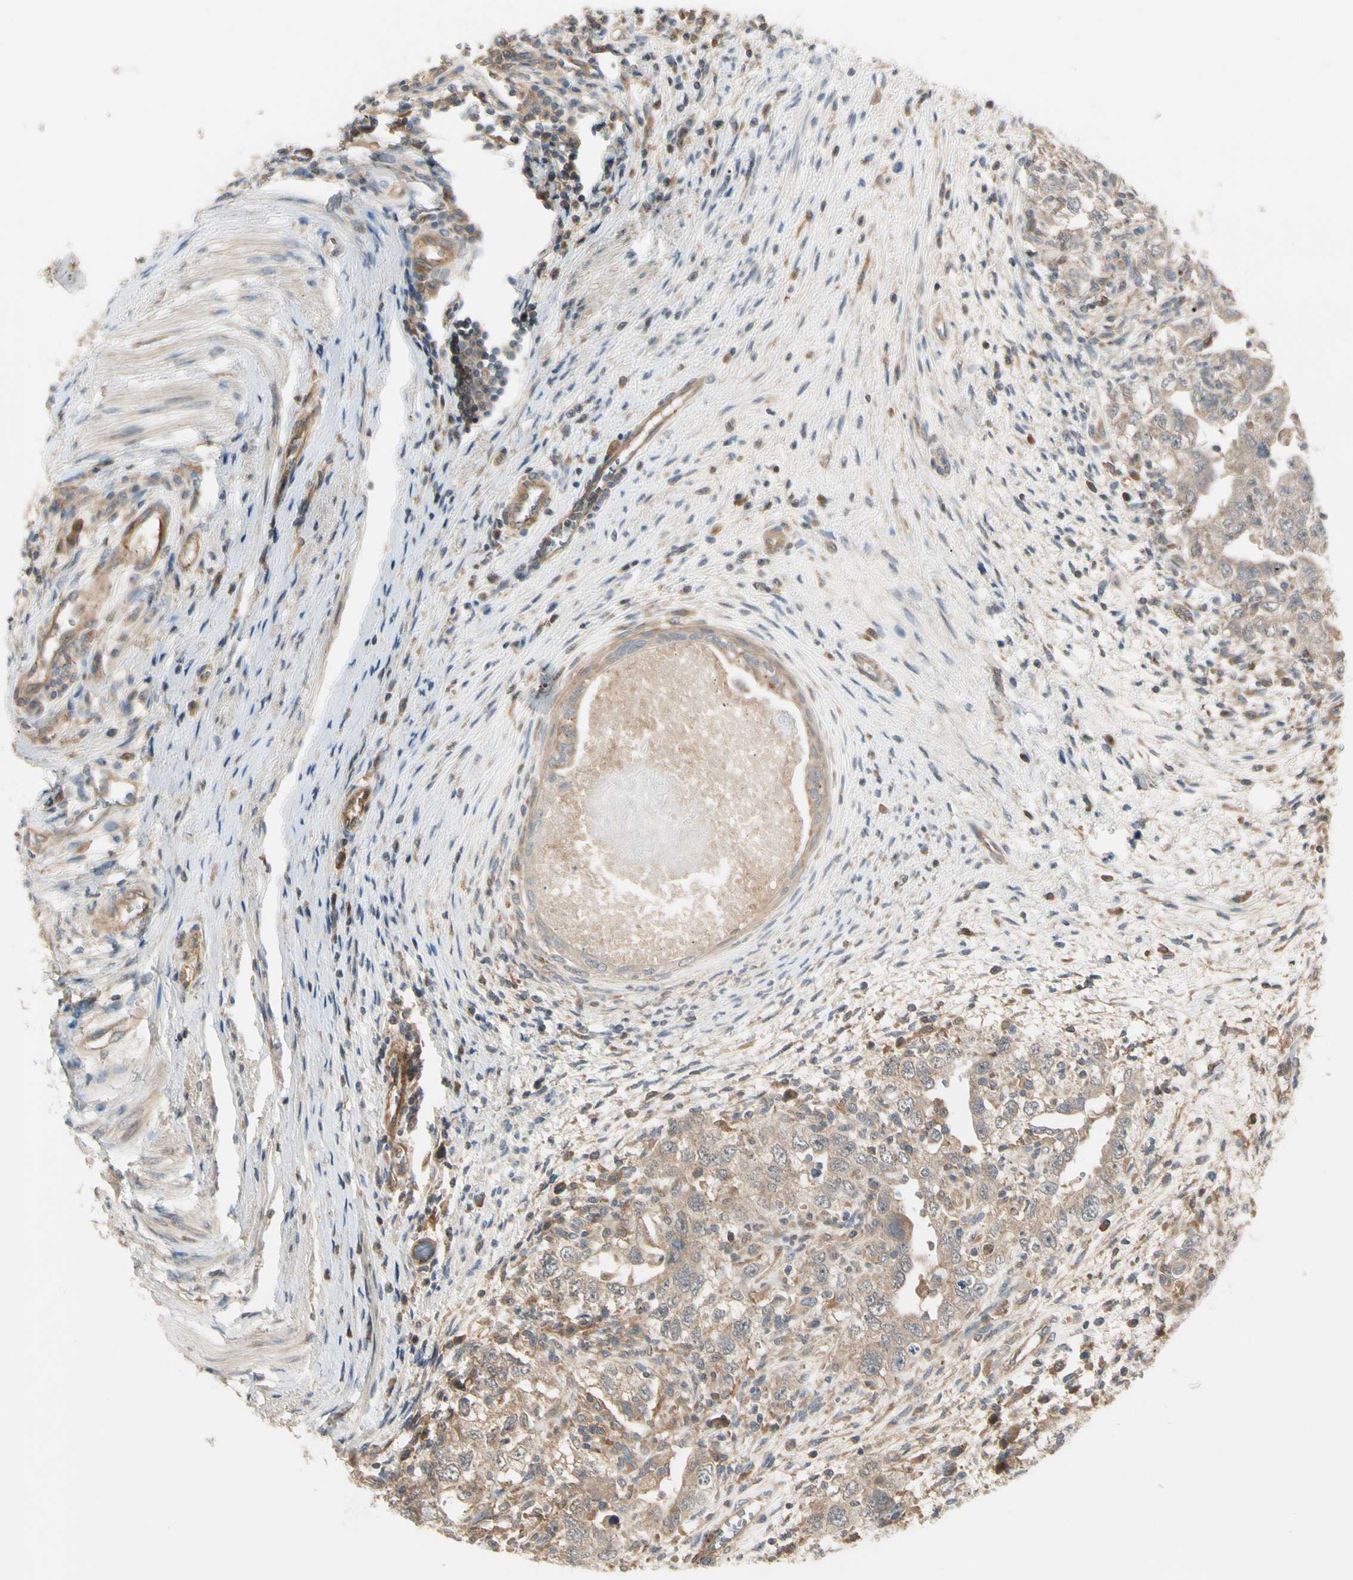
{"staining": {"intensity": "moderate", "quantity": ">75%", "location": "cytoplasmic/membranous"}, "tissue": "testis cancer", "cell_type": "Tumor cells", "image_type": "cancer", "snomed": [{"axis": "morphology", "description": "Carcinoma, Embryonal, NOS"}, {"axis": "topography", "description": "Testis"}], "caption": "Immunohistochemistry micrograph of neoplastic tissue: human embryonal carcinoma (testis) stained using immunohistochemistry (IHC) reveals medium levels of moderate protein expression localized specifically in the cytoplasmic/membranous of tumor cells, appearing as a cytoplasmic/membranous brown color.", "gene": "F2R", "patient": {"sex": "male", "age": 26}}